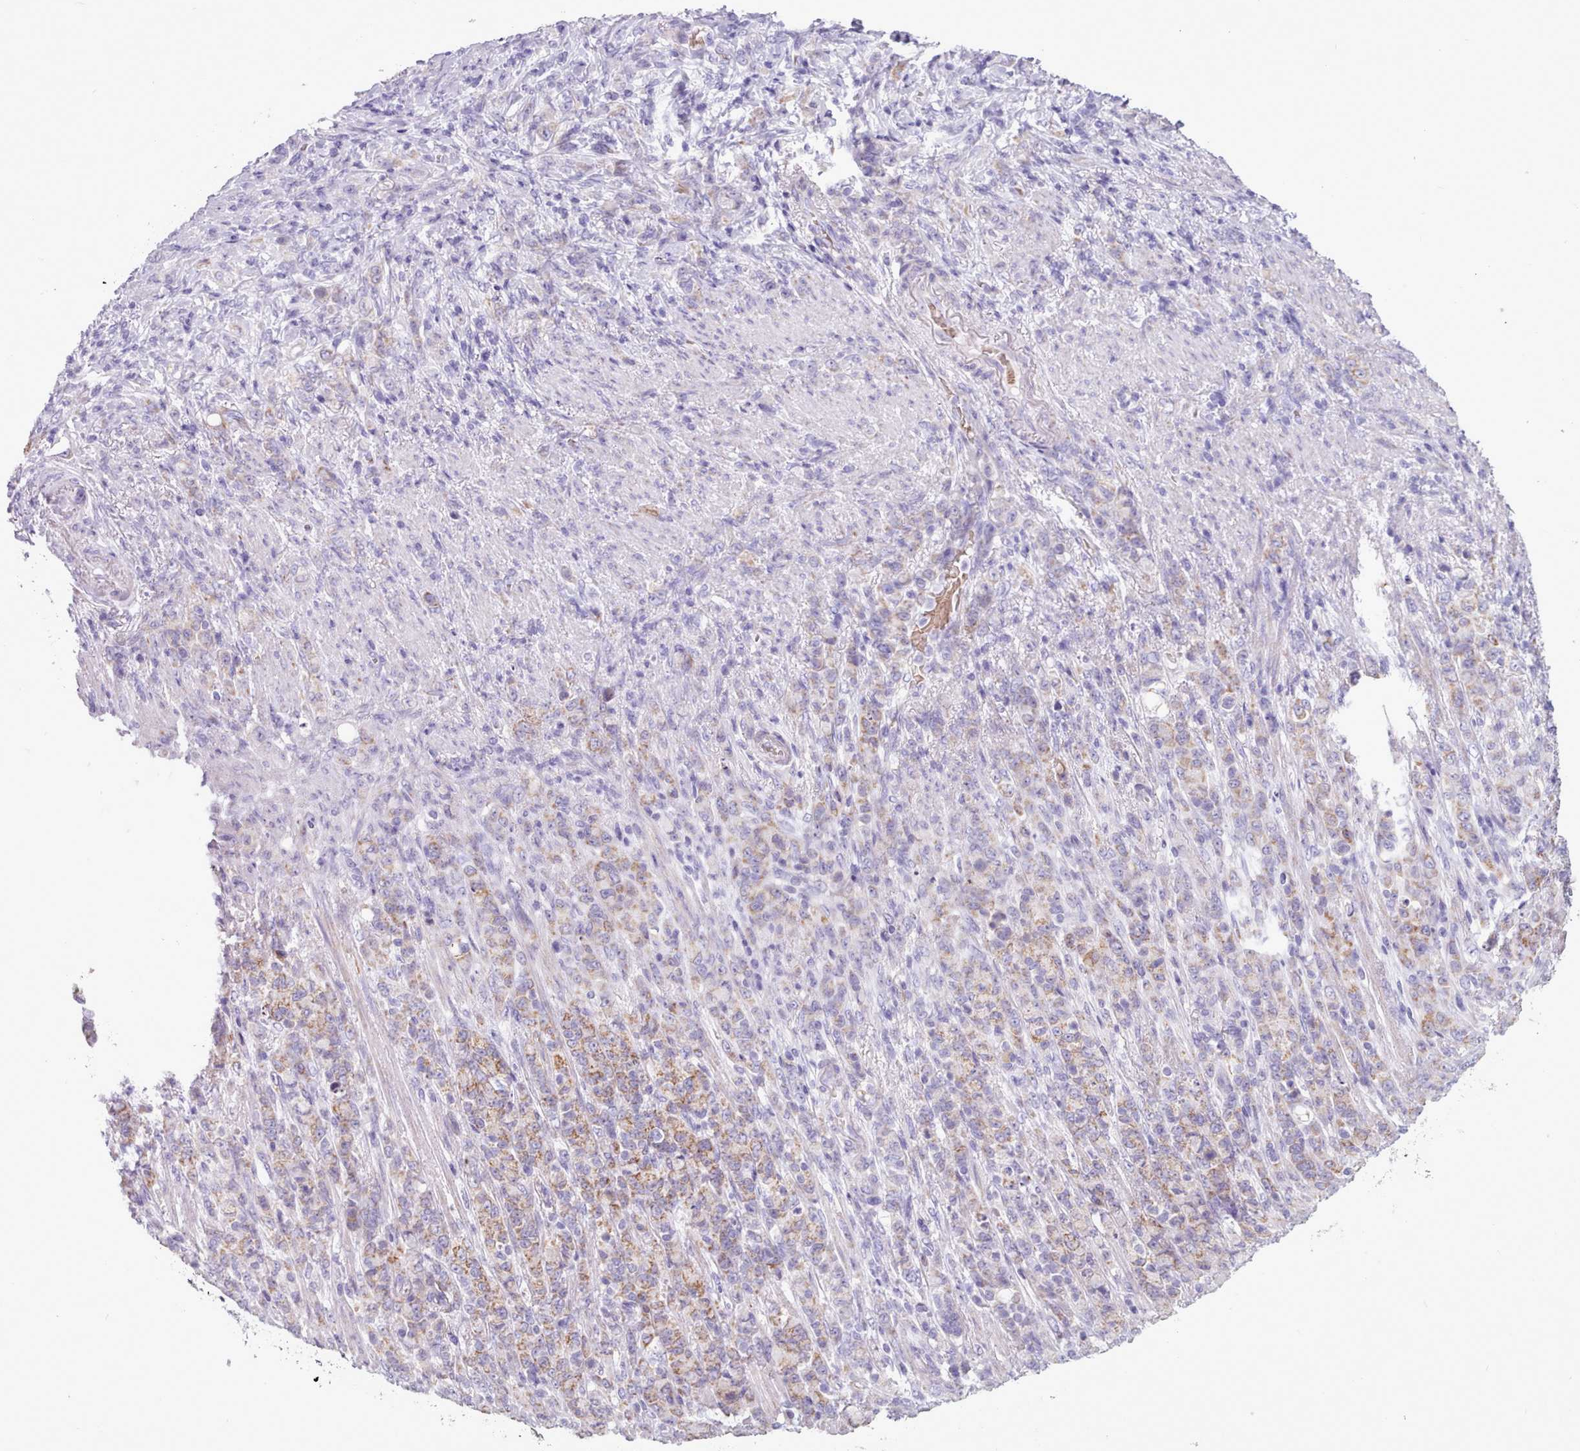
{"staining": {"intensity": "moderate", "quantity": "25%-75%", "location": "cytoplasmic/membranous"}, "tissue": "stomach cancer", "cell_type": "Tumor cells", "image_type": "cancer", "snomed": [{"axis": "morphology", "description": "Adenocarcinoma, NOS"}, {"axis": "topography", "description": "Stomach"}], "caption": "Brown immunohistochemical staining in human adenocarcinoma (stomach) shows moderate cytoplasmic/membranous staining in approximately 25%-75% of tumor cells. Using DAB (3,3'-diaminobenzidine) (brown) and hematoxylin (blue) stains, captured at high magnification using brightfield microscopy.", "gene": "AK4", "patient": {"sex": "female", "age": 79}}